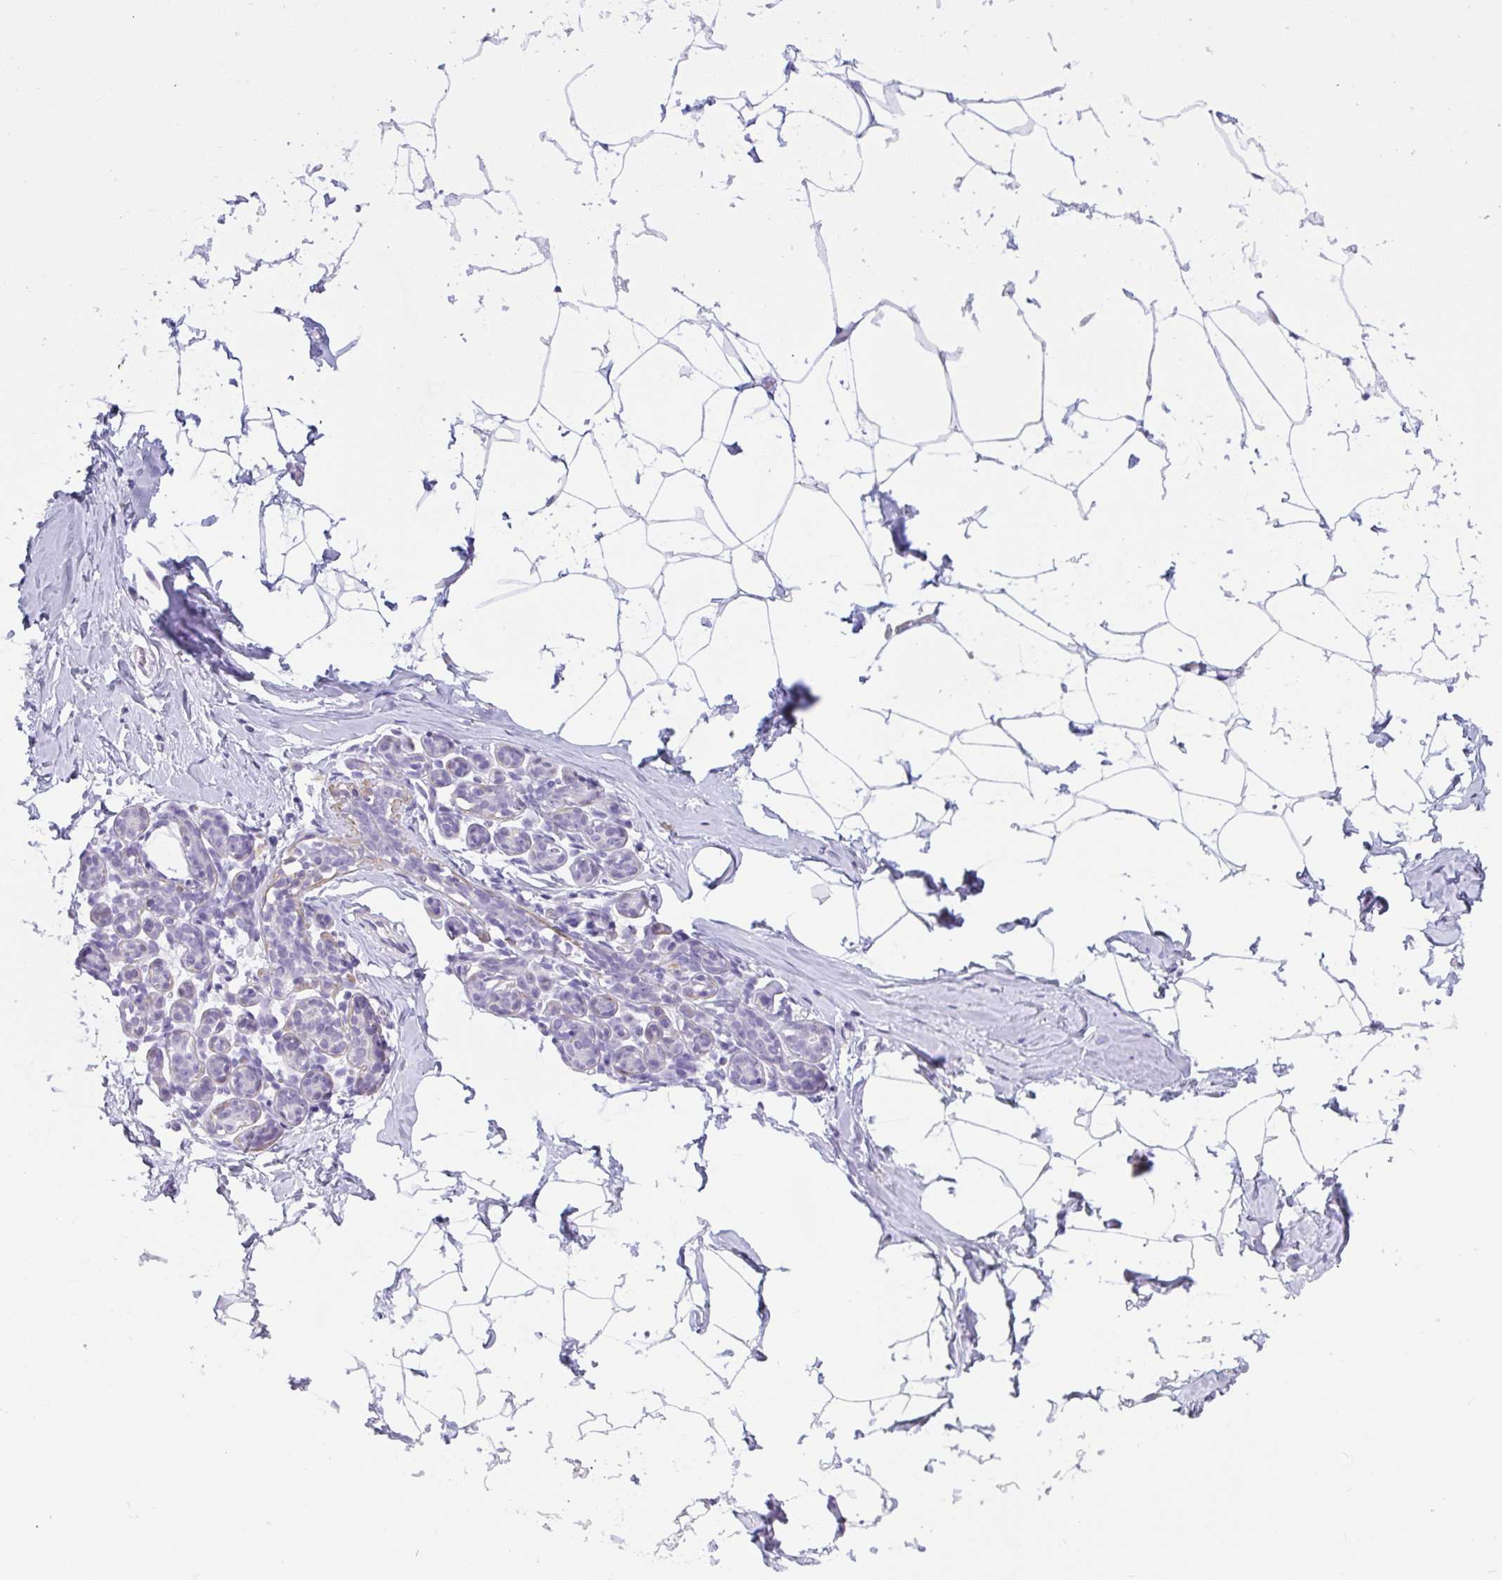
{"staining": {"intensity": "negative", "quantity": "none", "location": "none"}, "tissue": "breast", "cell_type": "Adipocytes", "image_type": "normal", "snomed": [{"axis": "morphology", "description": "Normal tissue, NOS"}, {"axis": "topography", "description": "Breast"}], "caption": "Breast was stained to show a protein in brown. There is no significant expression in adipocytes. (Stains: DAB (3,3'-diaminobenzidine) IHC with hematoxylin counter stain, Microscopy: brightfield microscopy at high magnification).", "gene": "SUZ12", "patient": {"sex": "female", "age": 32}}